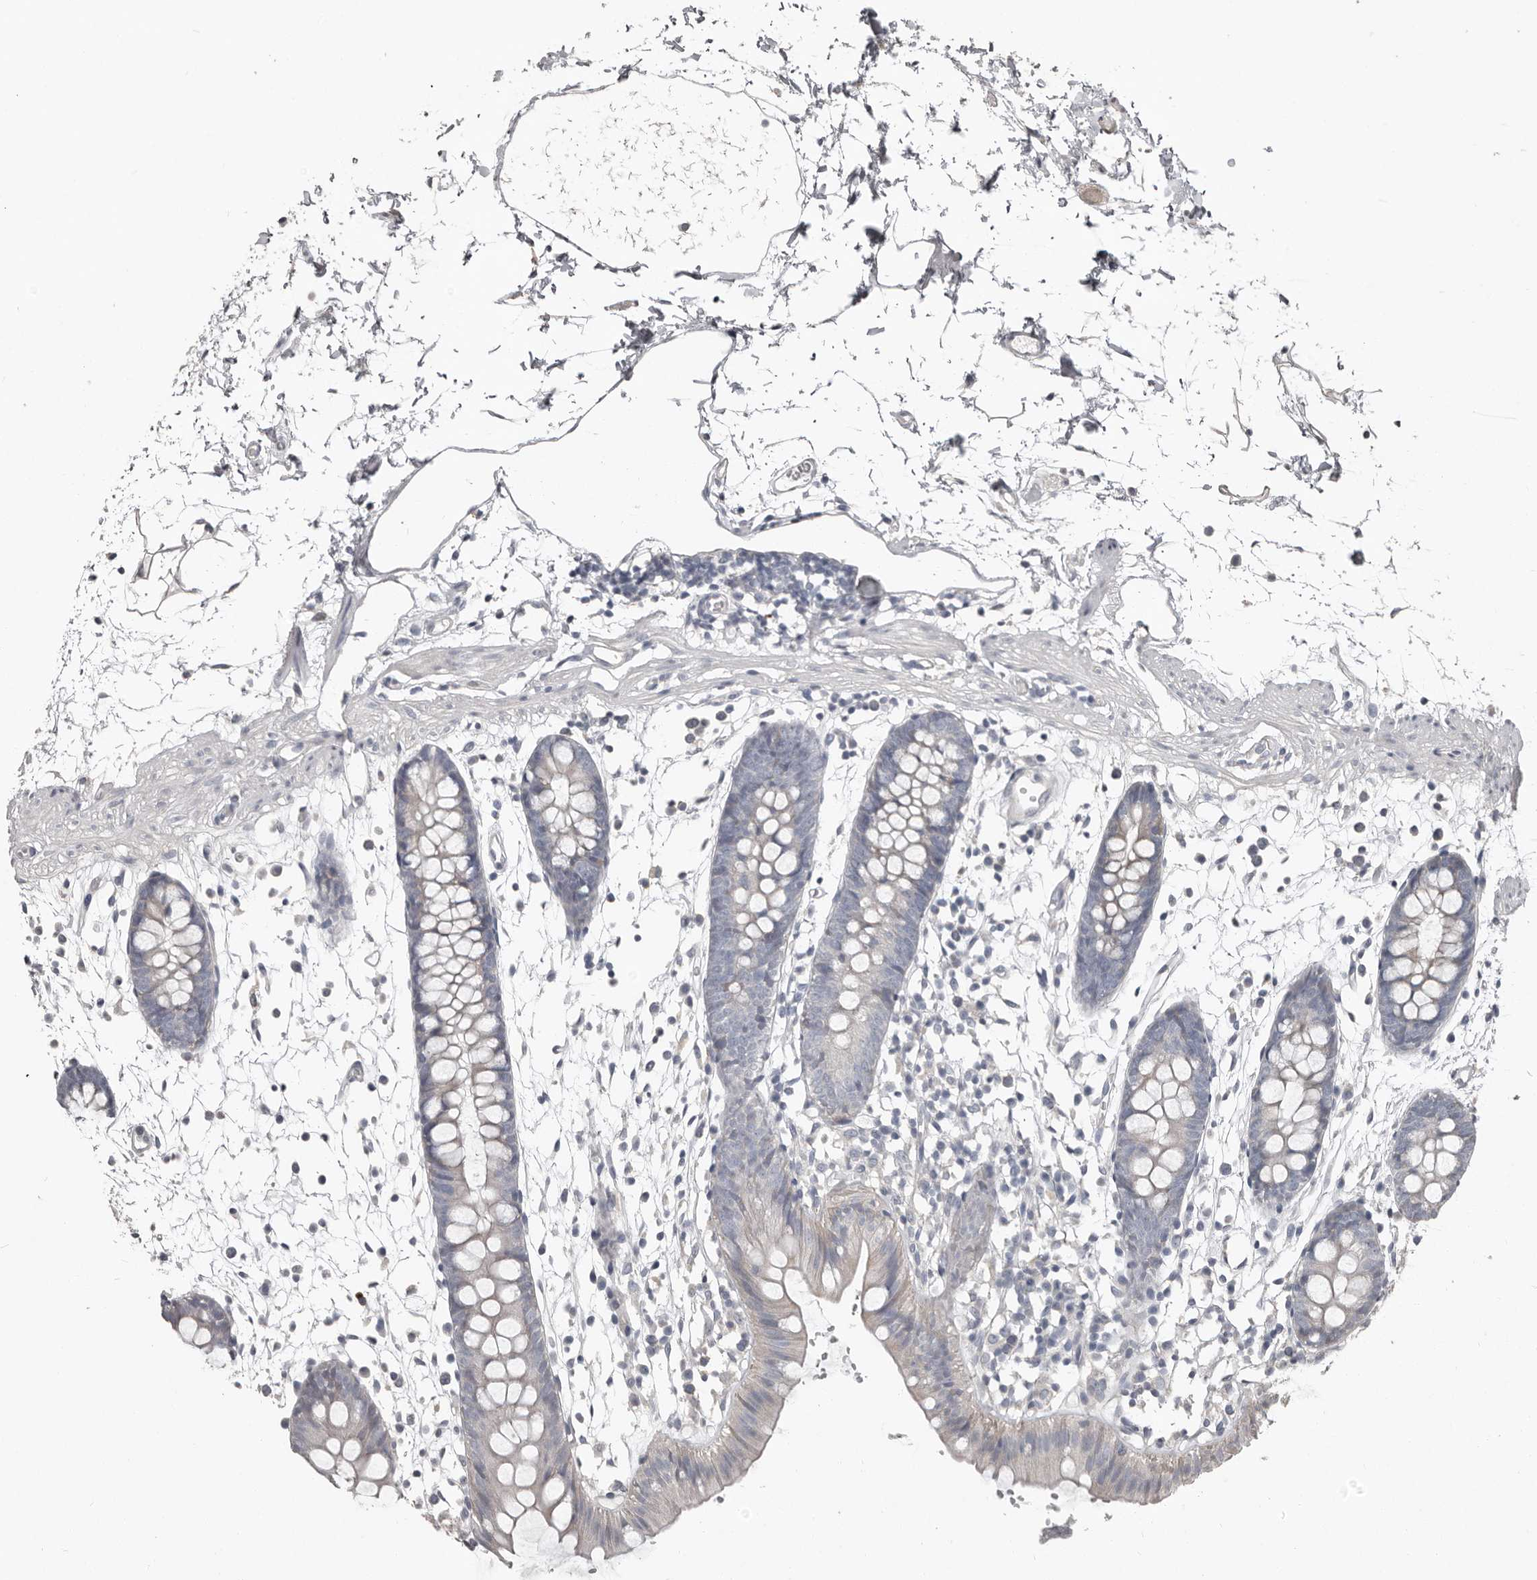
{"staining": {"intensity": "negative", "quantity": "none", "location": "none"}, "tissue": "colon", "cell_type": "Endothelial cells", "image_type": "normal", "snomed": [{"axis": "morphology", "description": "Normal tissue, NOS"}, {"axis": "topography", "description": "Colon"}], "caption": "The micrograph reveals no staining of endothelial cells in normal colon. (DAB (3,3'-diaminobenzidine) IHC with hematoxylin counter stain).", "gene": "CA6", "patient": {"sex": "male", "age": 56}}